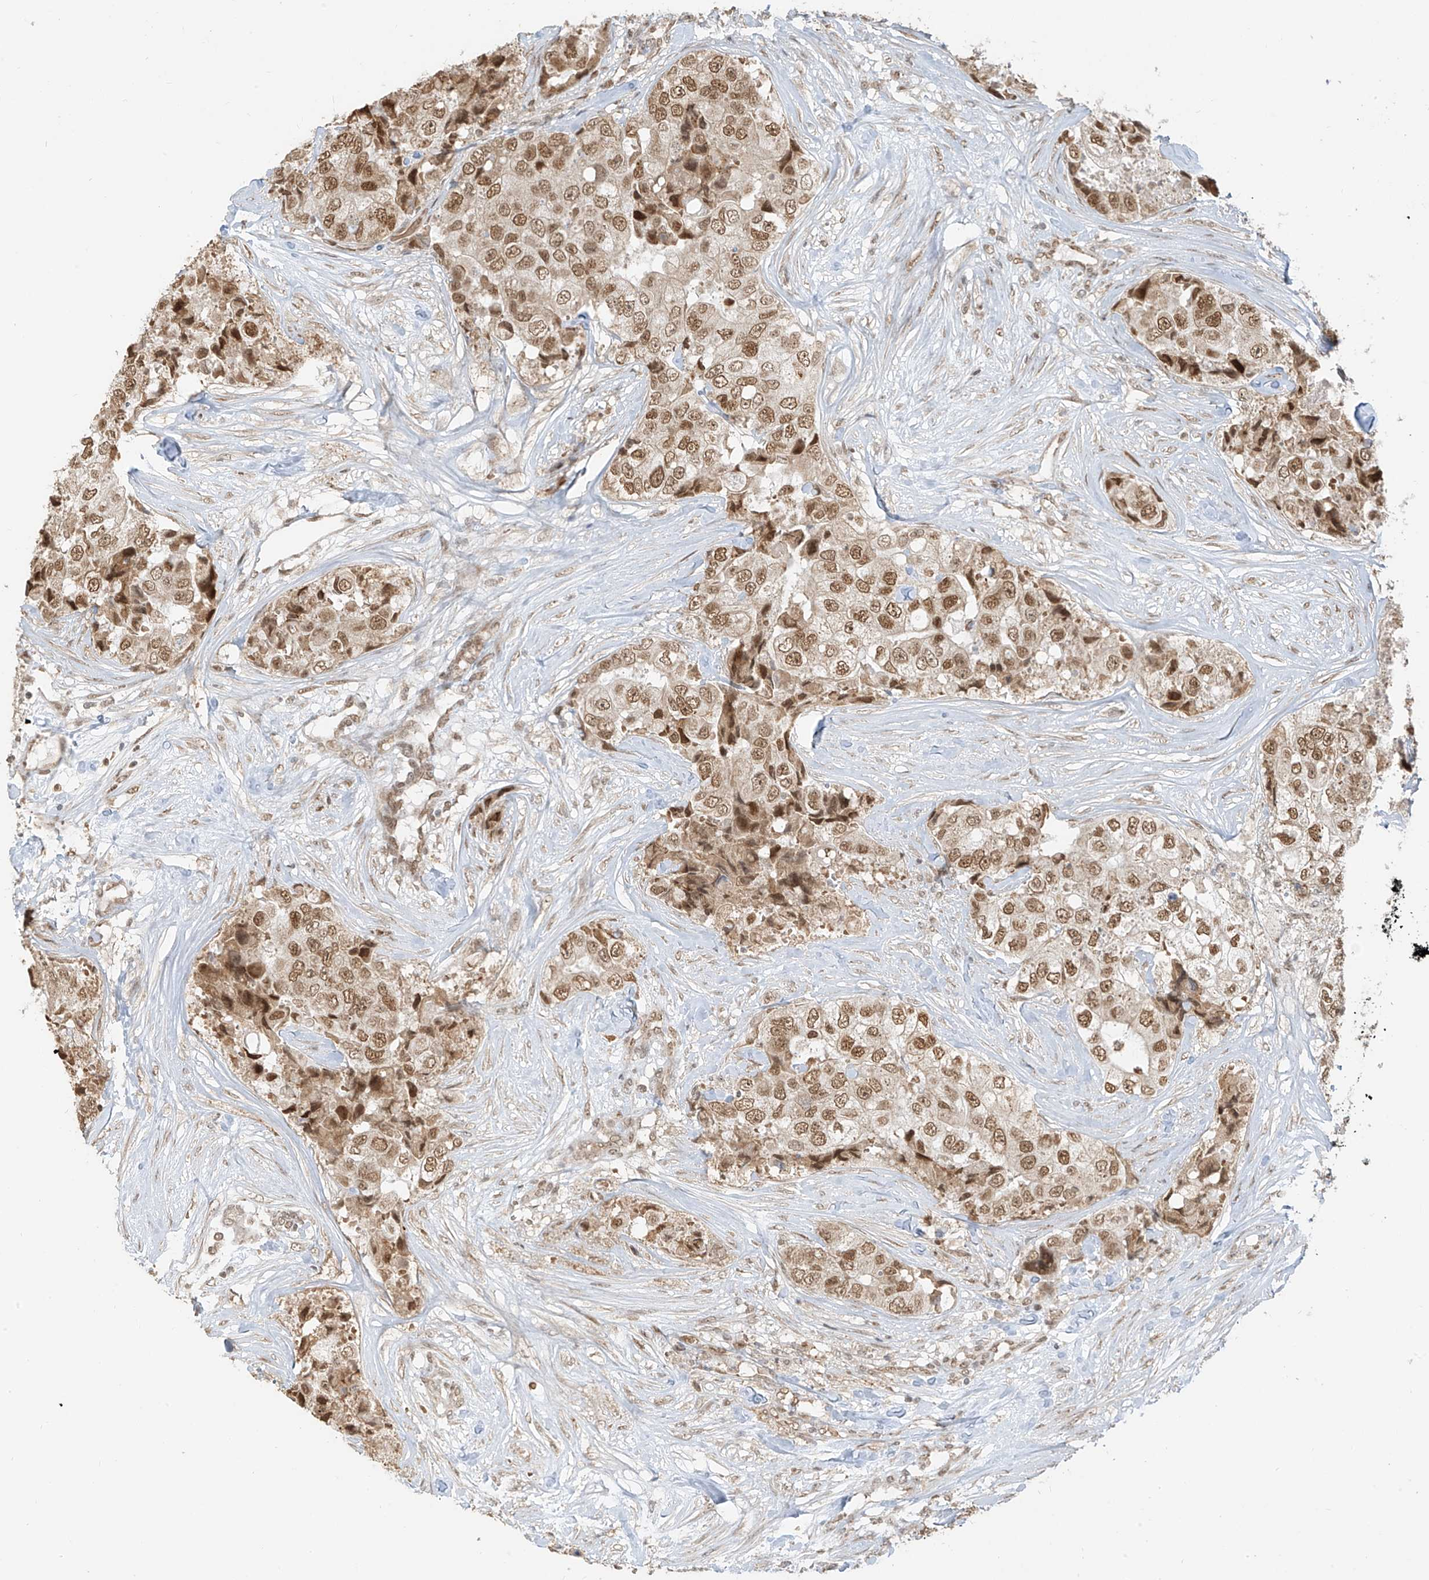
{"staining": {"intensity": "moderate", "quantity": ">75%", "location": "nuclear"}, "tissue": "breast cancer", "cell_type": "Tumor cells", "image_type": "cancer", "snomed": [{"axis": "morphology", "description": "Duct carcinoma"}, {"axis": "topography", "description": "Breast"}], "caption": "DAB (3,3'-diaminobenzidine) immunohistochemical staining of infiltrating ductal carcinoma (breast) displays moderate nuclear protein staining in approximately >75% of tumor cells.", "gene": "ZMYM2", "patient": {"sex": "female", "age": 62}}